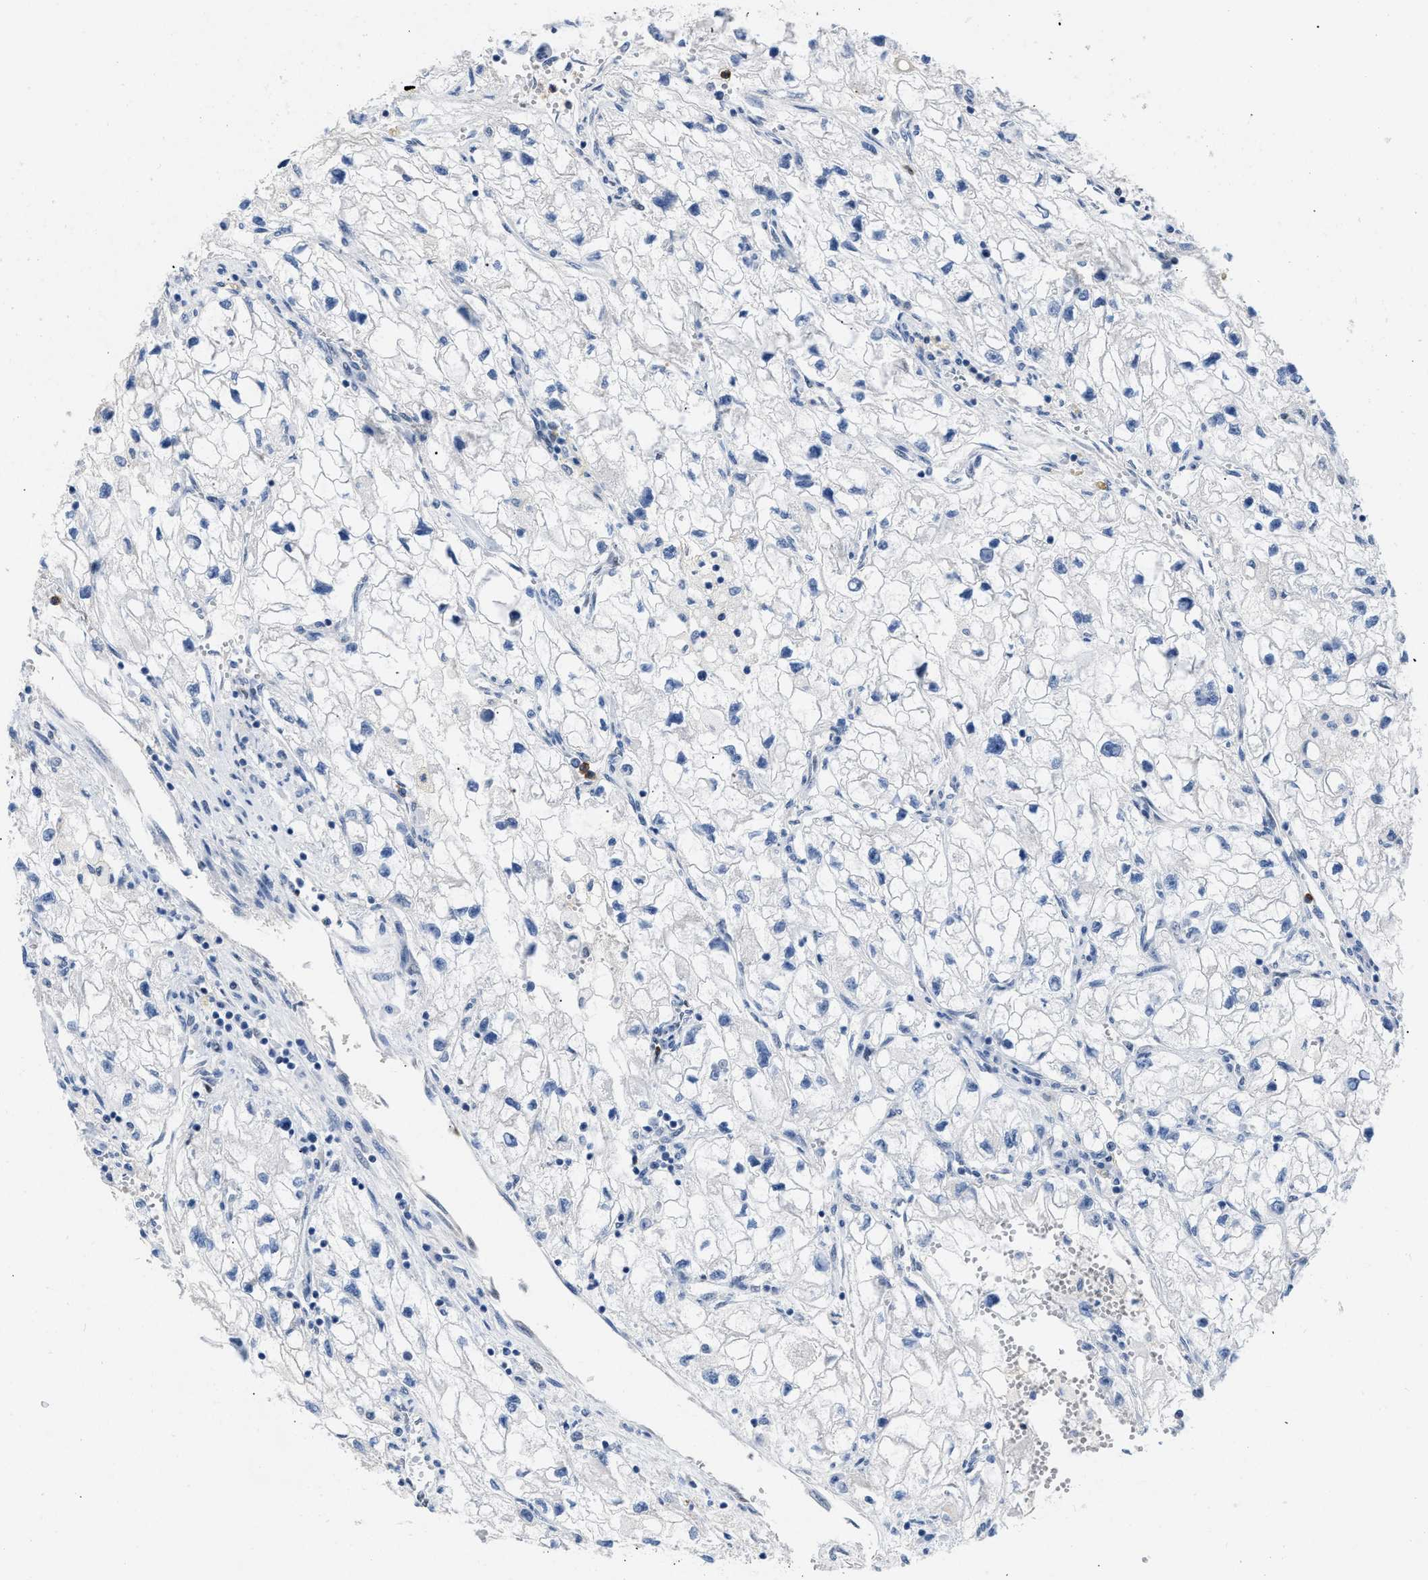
{"staining": {"intensity": "negative", "quantity": "none", "location": "none"}, "tissue": "renal cancer", "cell_type": "Tumor cells", "image_type": "cancer", "snomed": [{"axis": "morphology", "description": "Adenocarcinoma, NOS"}, {"axis": "topography", "description": "Kidney"}], "caption": "IHC image of neoplastic tissue: human adenocarcinoma (renal) stained with DAB (3,3'-diaminobenzidine) exhibits no significant protein expression in tumor cells.", "gene": "BOLL", "patient": {"sex": "female", "age": 70}}